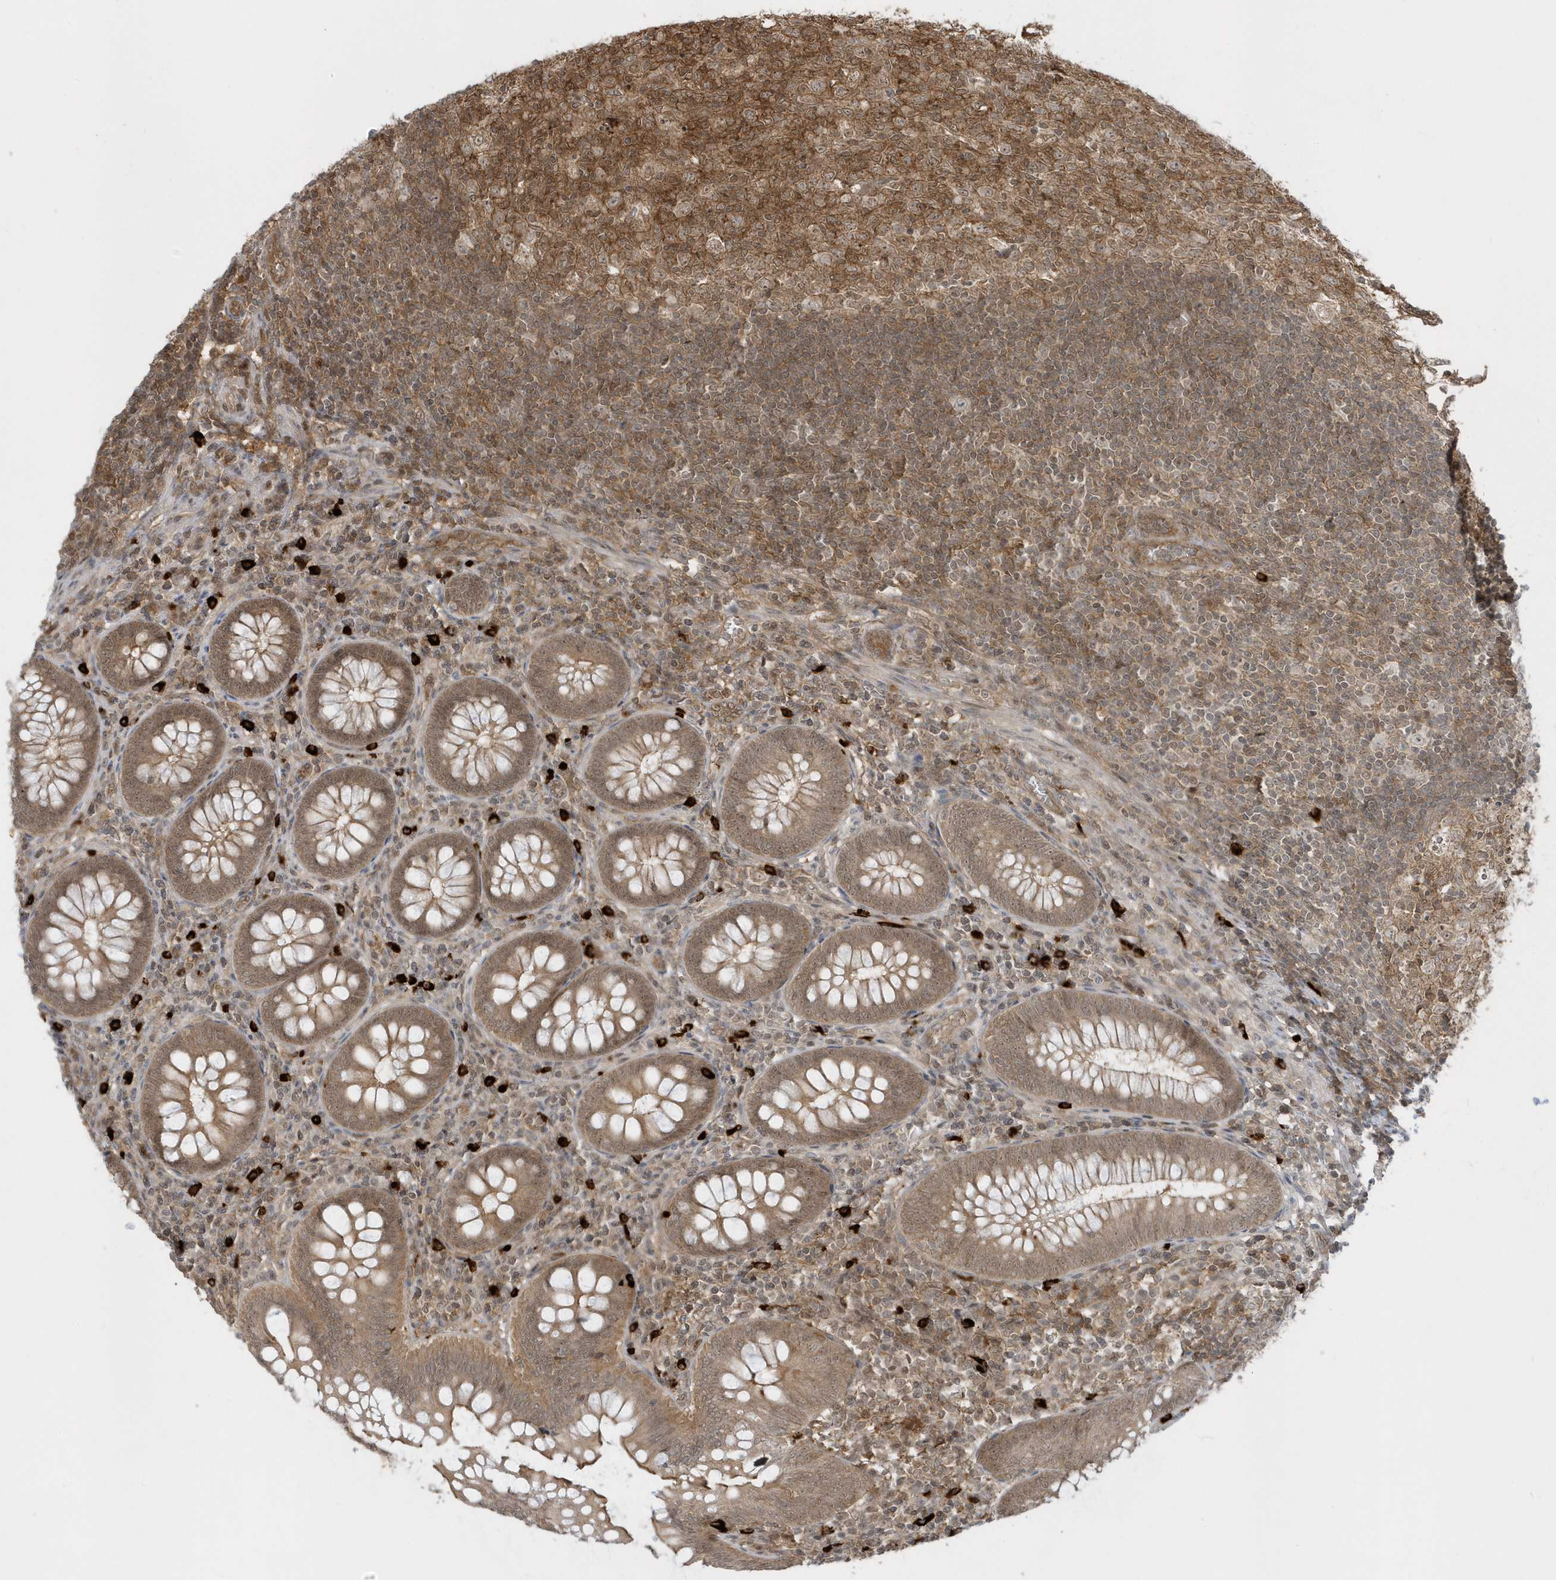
{"staining": {"intensity": "weak", "quantity": ">75%", "location": "cytoplasmic/membranous"}, "tissue": "appendix", "cell_type": "Glandular cells", "image_type": "normal", "snomed": [{"axis": "morphology", "description": "Normal tissue, NOS"}, {"axis": "topography", "description": "Appendix"}], "caption": "DAB immunohistochemical staining of normal appendix shows weak cytoplasmic/membranous protein expression in about >75% of glandular cells.", "gene": "PPP1R7", "patient": {"sex": "male", "age": 14}}